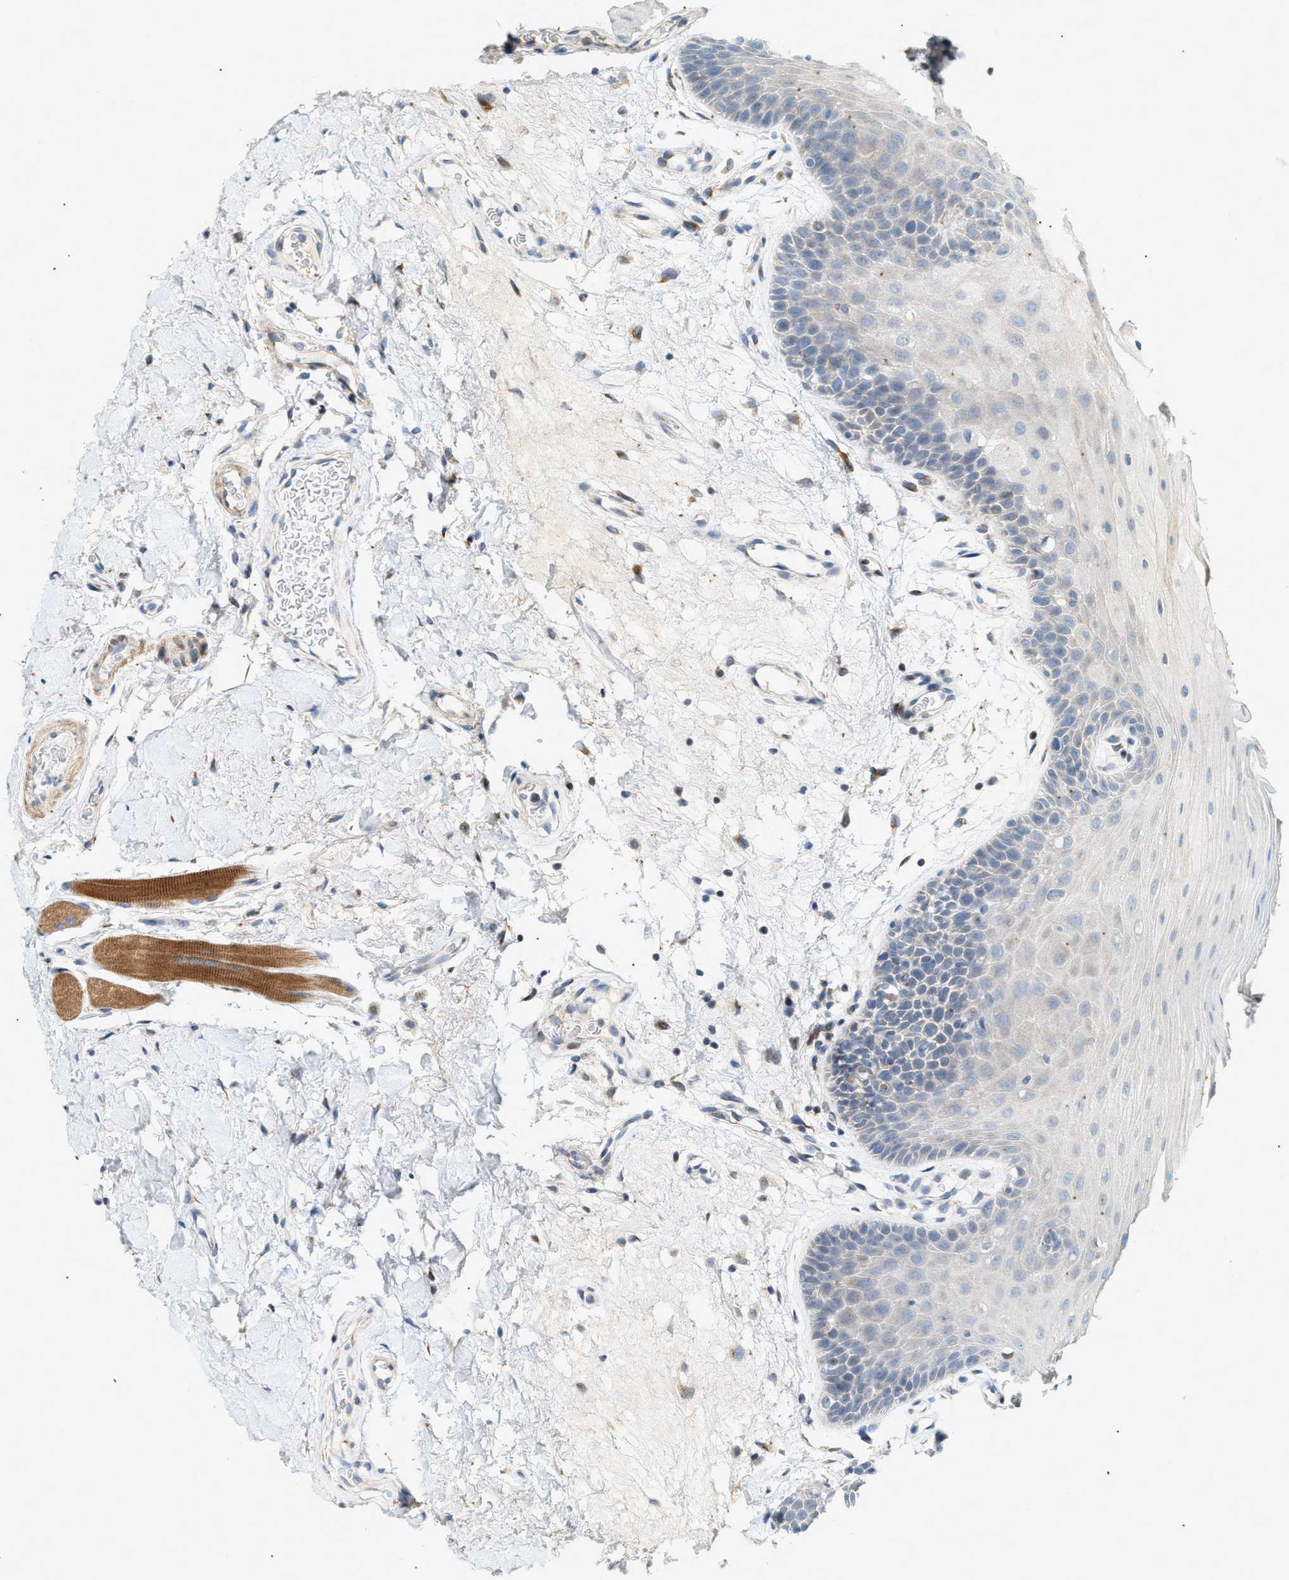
{"staining": {"intensity": "negative", "quantity": "none", "location": "none"}, "tissue": "oral mucosa", "cell_type": "Squamous epithelial cells", "image_type": "normal", "snomed": [{"axis": "morphology", "description": "Normal tissue, NOS"}, {"axis": "morphology", "description": "Squamous cell carcinoma, NOS"}, {"axis": "topography", "description": "Oral tissue"}, {"axis": "topography", "description": "Head-Neck"}], "caption": "The photomicrograph exhibits no staining of squamous epithelial cells in normal oral mucosa.", "gene": "CHPF2", "patient": {"sex": "male", "age": 71}}